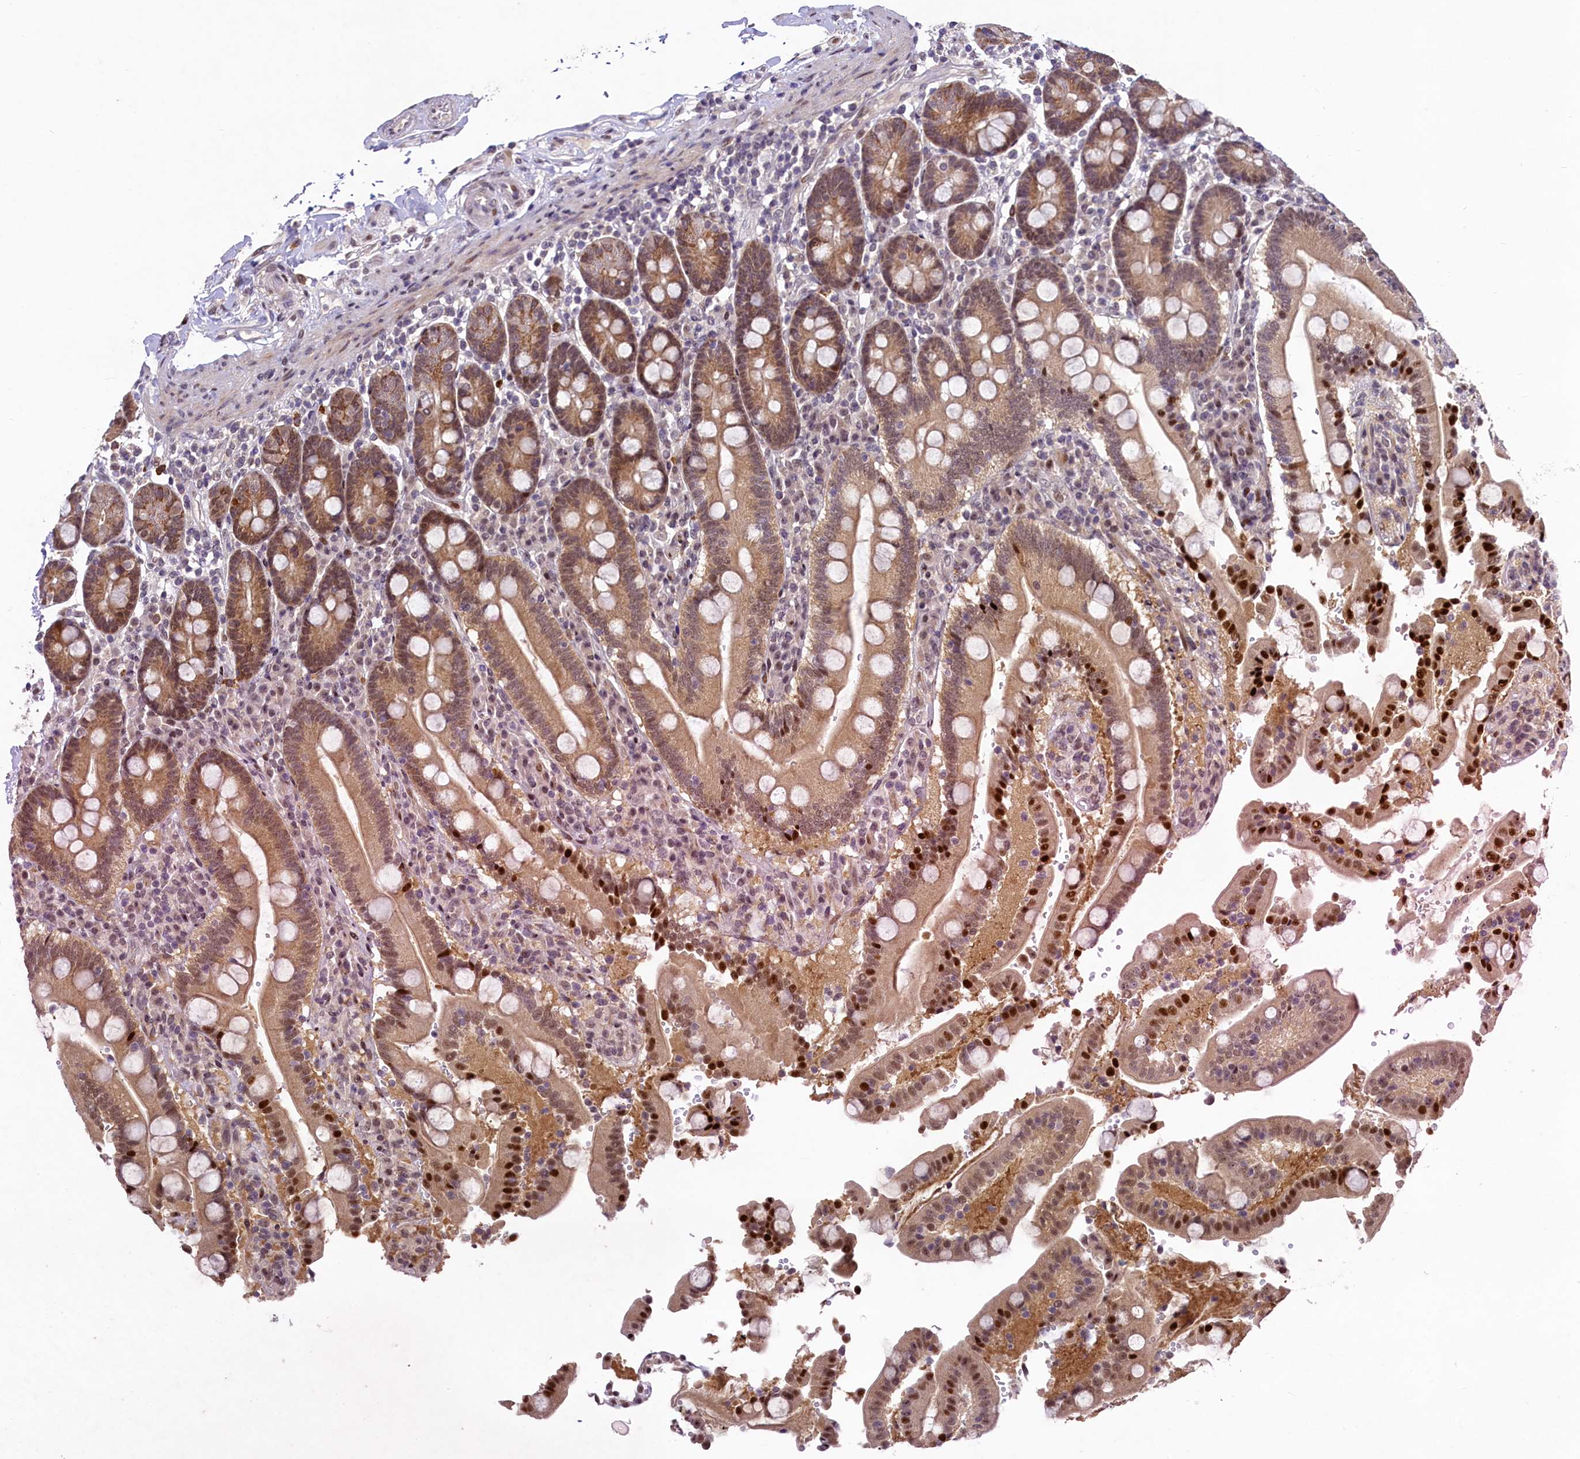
{"staining": {"intensity": "moderate", "quantity": ">75%", "location": "cytoplasmic/membranous,nuclear"}, "tissue": "duodenum", "cell_type": "Glandular cells", "image_type": "normal", "snomed": [{"axis": "morphology", "description": "Normal tissue, NOS"}, {"axis": "topography", "description": "Small intestine, NOS"}], "caption": "Immunohistochemical staining of normal duodenum exhibits medium levels of moderate cytoplasmic/membranous,nuclear staining in approximately >75% of glandular cells. The protein of interest is stained brown, and the nuclei are stained in blue (DAB IHC with brightfield microscopy, high magnification).", "gene": "ANKS3", "patient": {"sex": "female", "age": 71}}